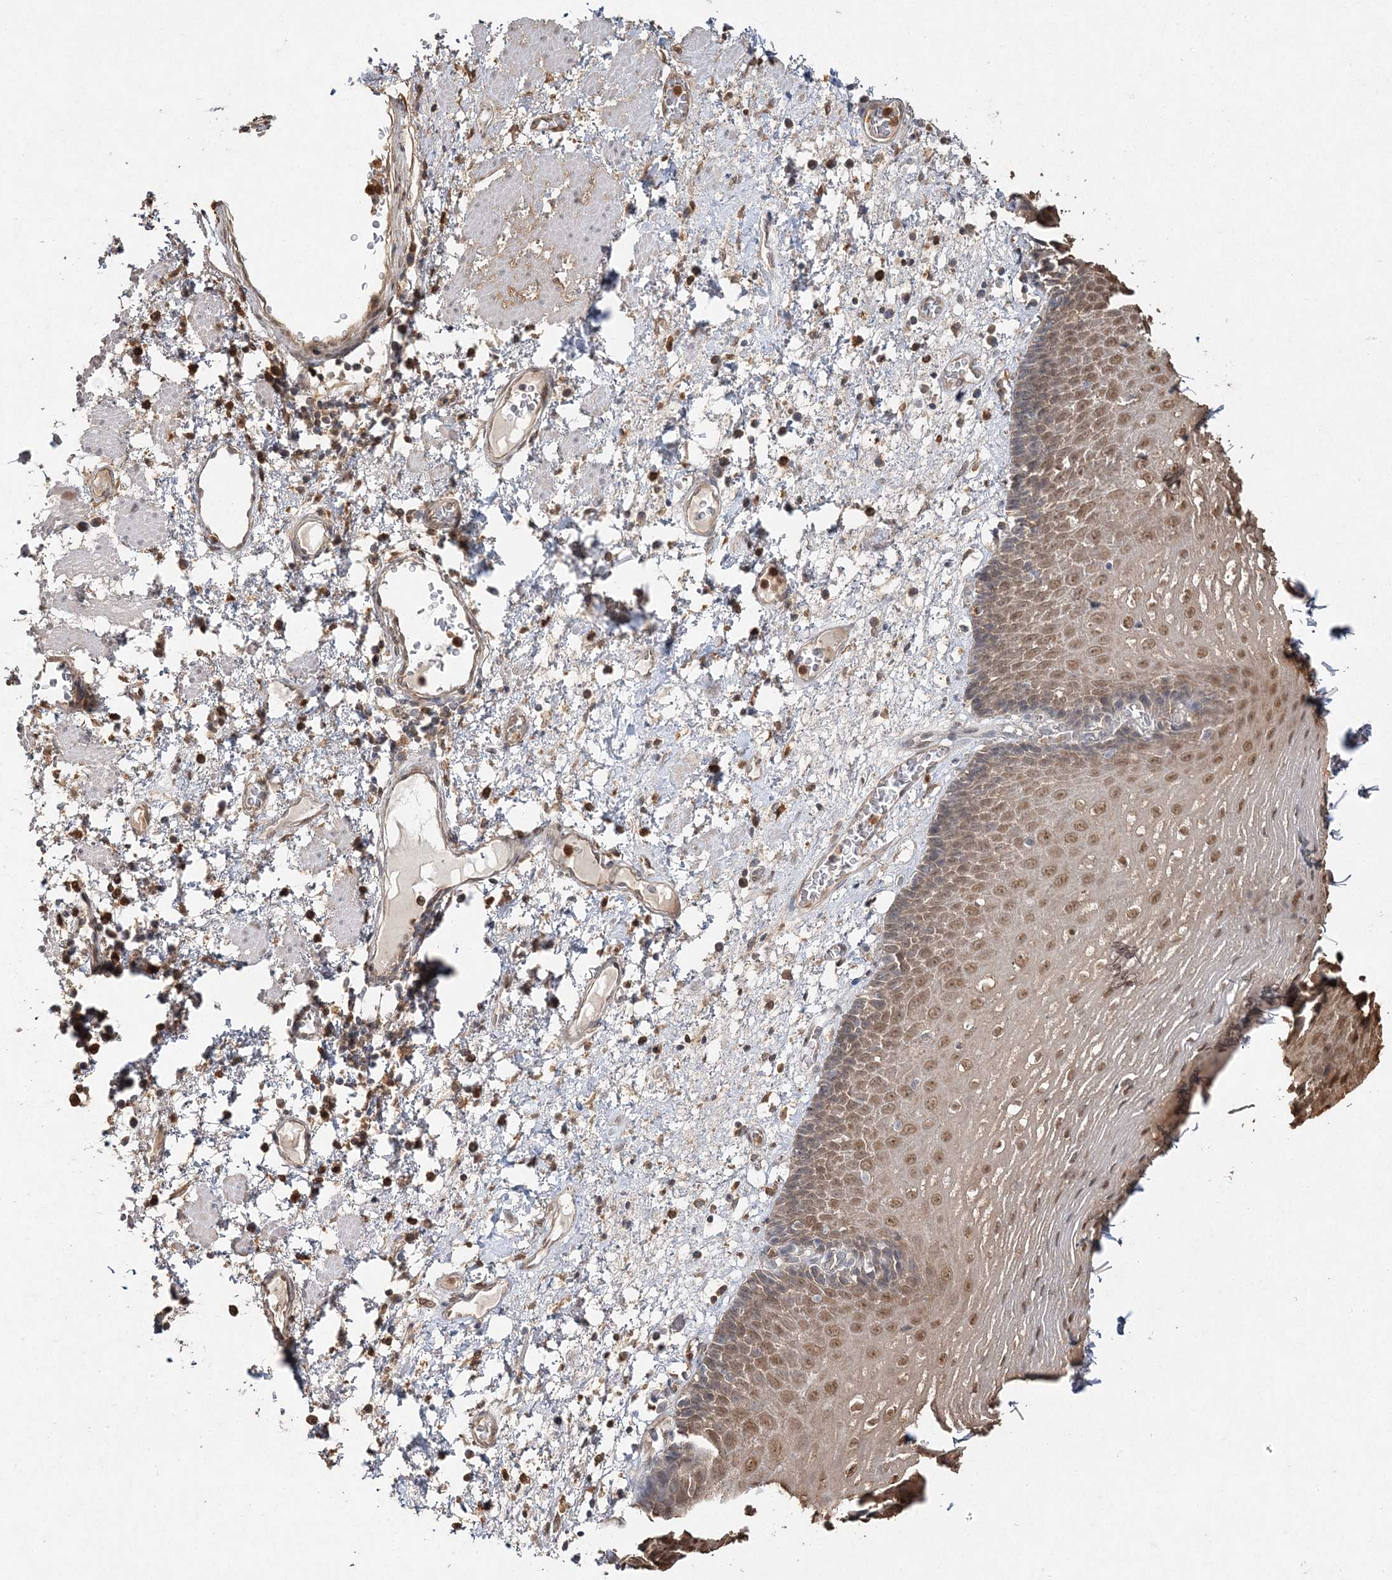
{"staining": {"intensity": "moderate", "quantity": ">75%", "location": "nuclear"}, "tissue": "esophagus", "cell_type": "Squamous epithelial cells", "image_type": "normal", "snomed": [{"axis": "morphology", "description": "Normal tissue, NOS"}, {"axis": "morphology", "description": "Adenocarcinoma, NOS"}, {"axis": "topography", "description": "Esophagus"}], "caption": "Immunohistochemical staining of normal human esophagus exhibits moderate nuclear protein positivity in about >75% of squamous epithelial cells.", "gene": "S100A11", "patient": {"sex": "male", "age": 62}}